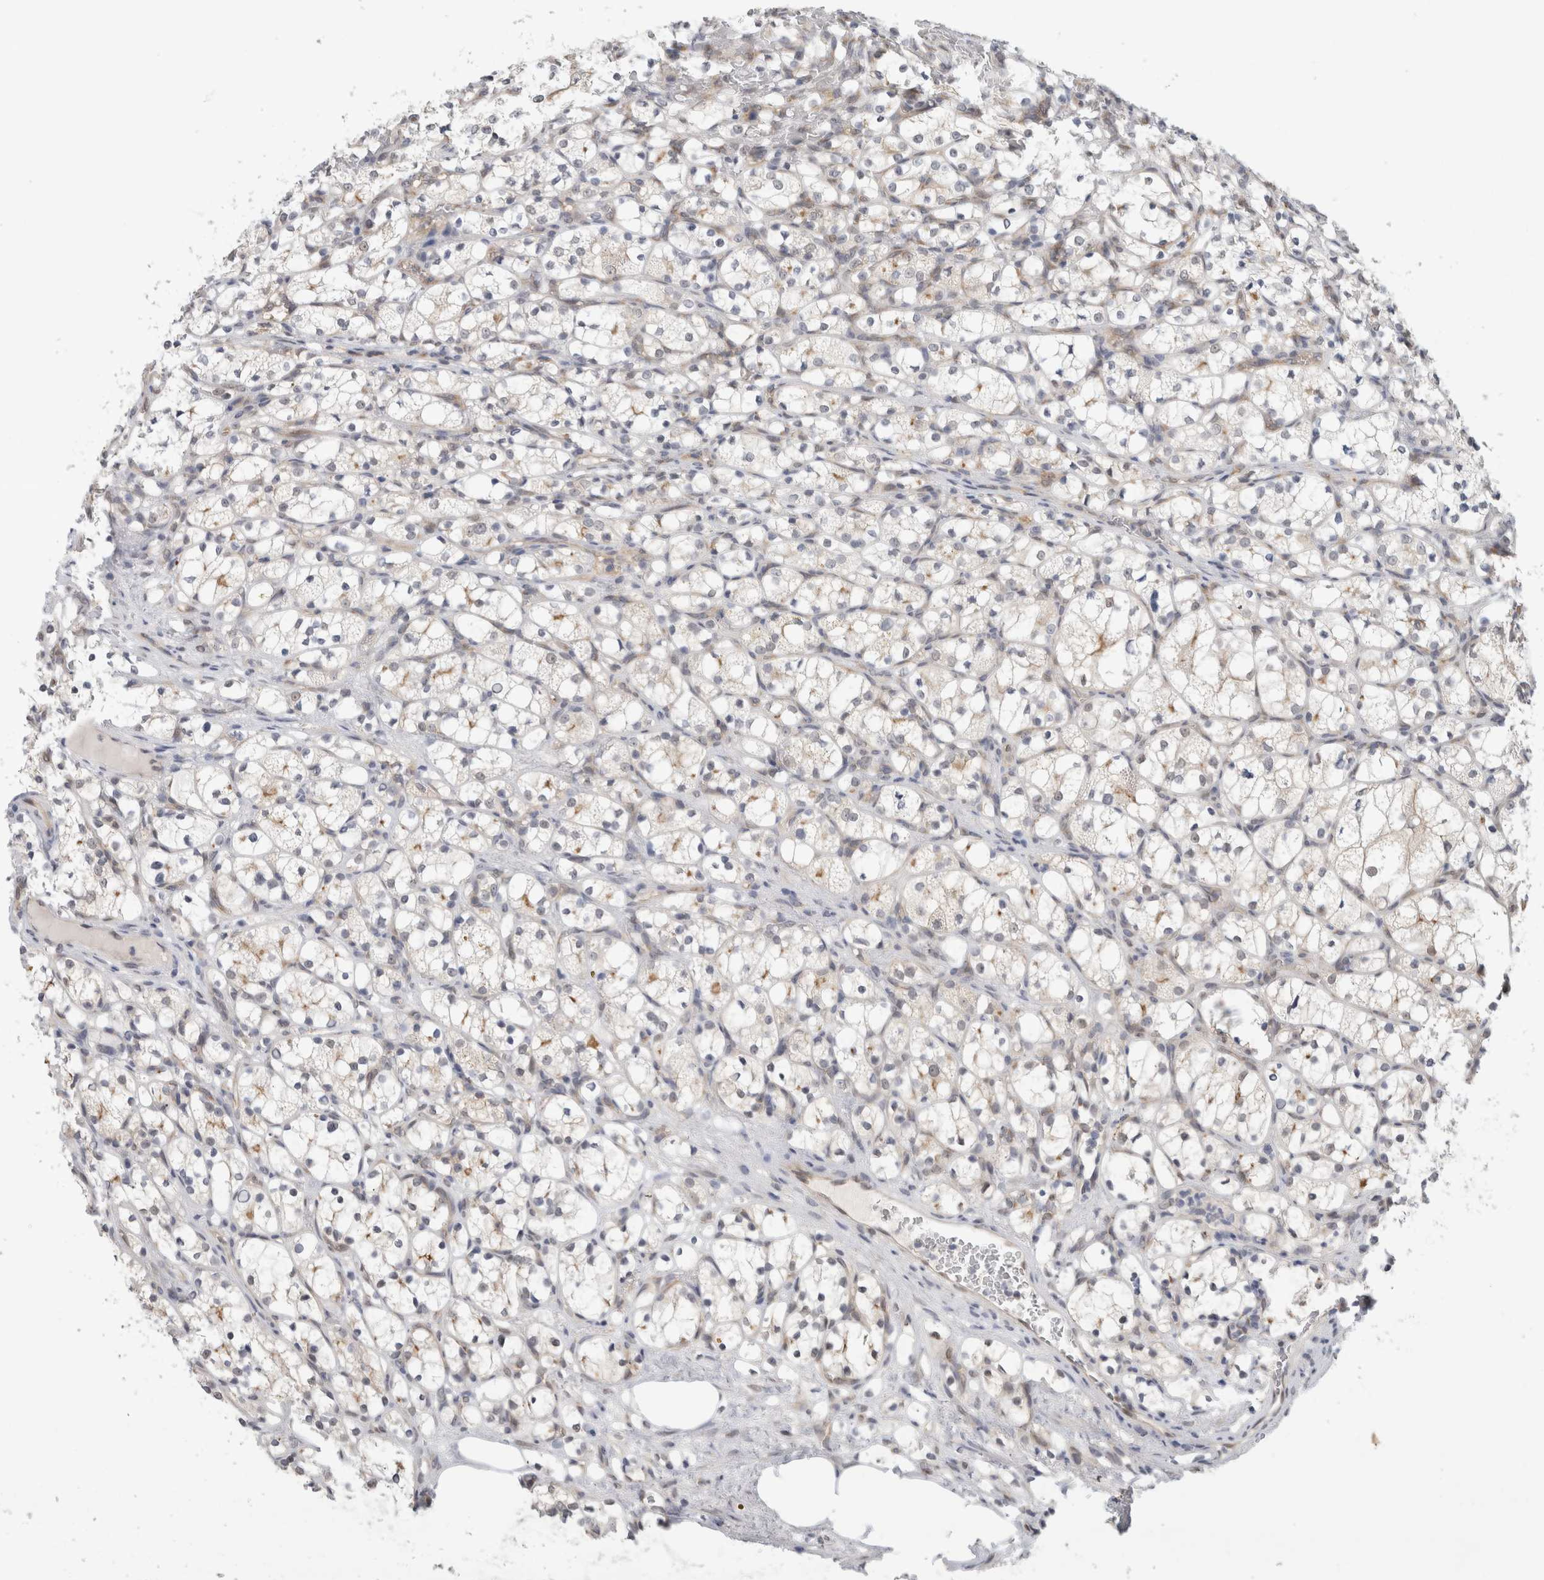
{"staining": {"intensity": "moderate", "quantity": "<25%", "location": "cytoplasmic/membranous"}, "tissue": "renal cancer", "cell_type": "Tumor cells", "image_type": "cancer", "snomed": [{"axis": "morphology", "description": "Adenocarcinoma, NOS"}, {"axis": "topography", "description": "Kidney"}], "caption": "An image of renal adenocarcinoma stained for a protein reveals moderate cytoplasmic/membranous brown staining in tumor cells.", "gene": "EIF4G3", "patient": {"sex": "female", "age": 69}}